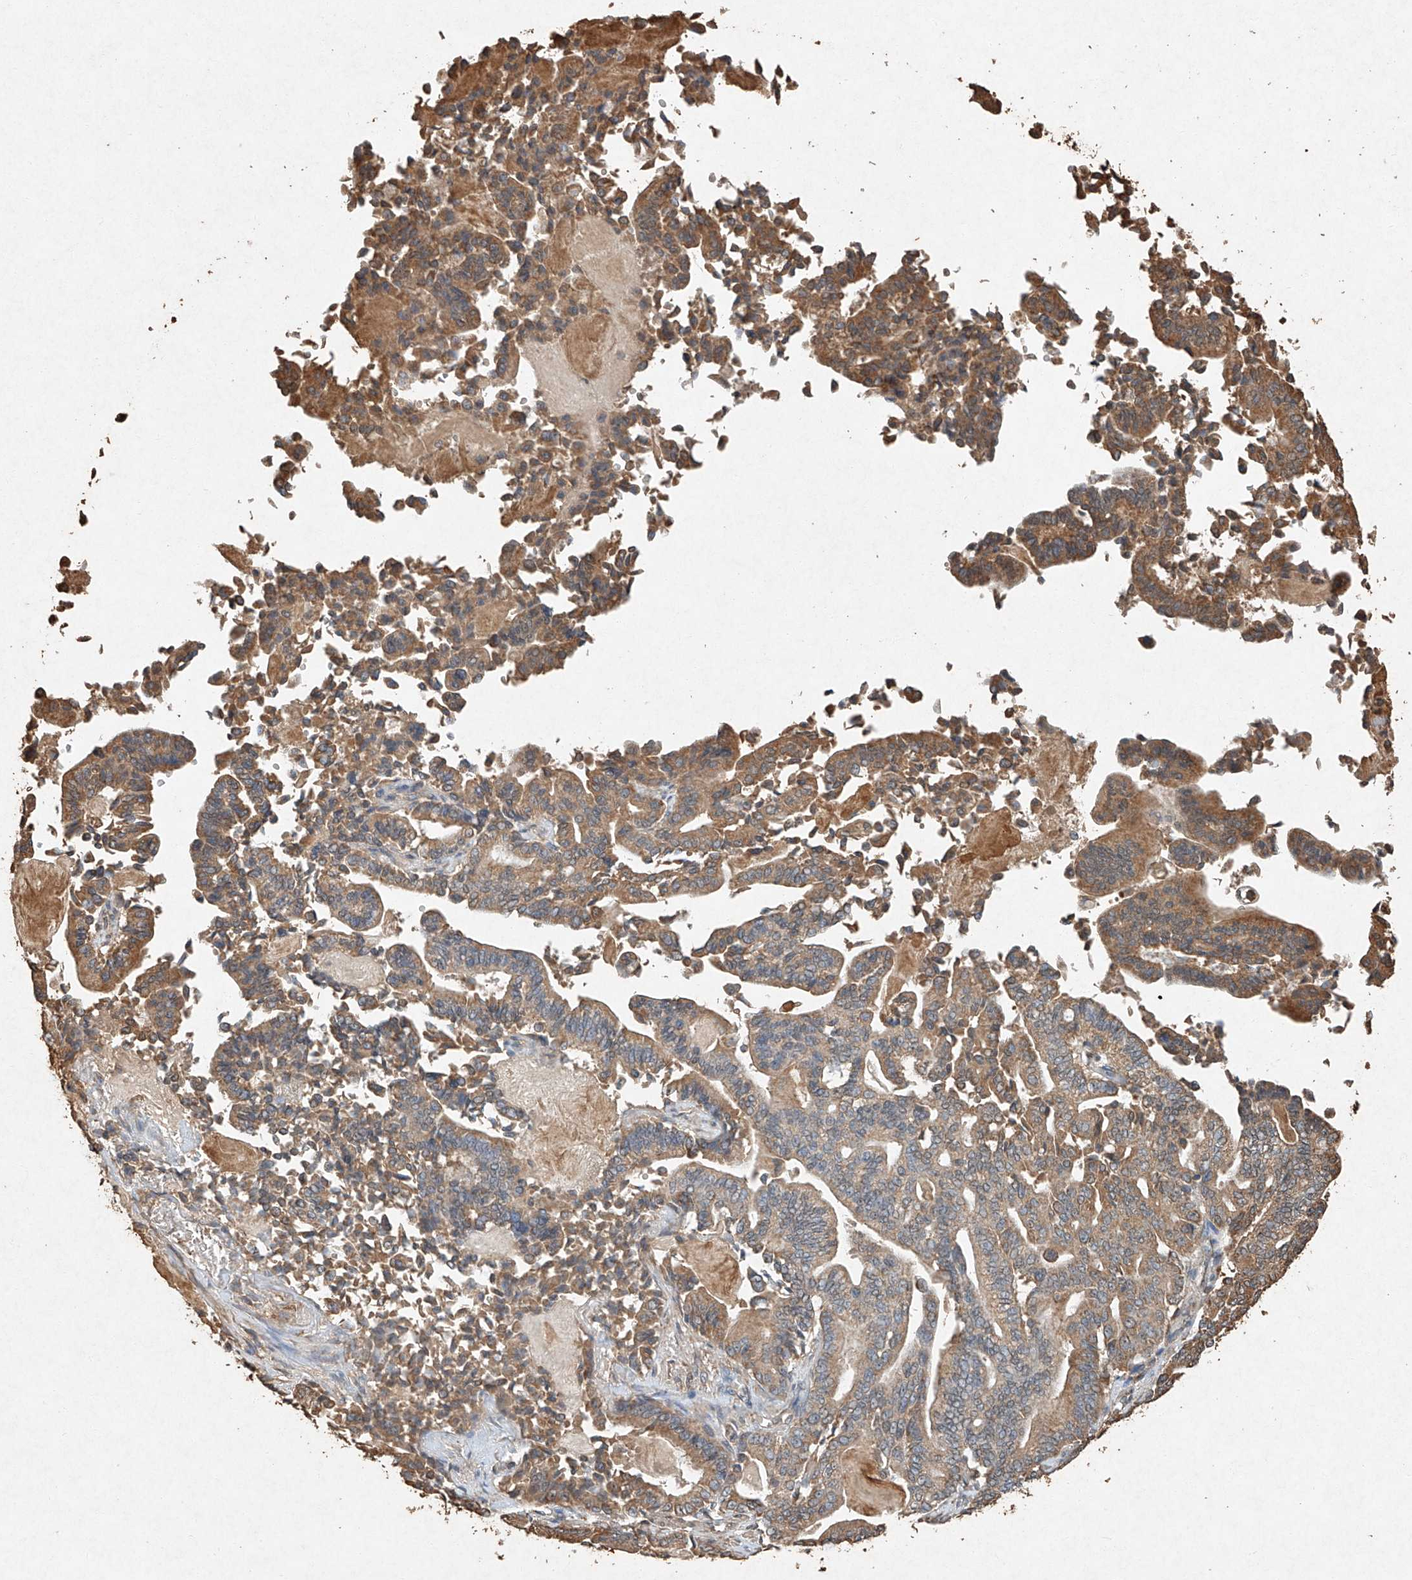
{"staining": {"intensity": "moderate", "quantity": "25%-75%", "location": "cytoplasmic/membranous"}, "tissue": "pancreatic cancer", "cell_type": "Tumor cells", "image_type": "cancer", "snomed": [{"axis": "morphology", "description": "Normal tissue, NOS"}, {"axis": "morphology", "description": "Adenocarcinoma, NOS"}, {"axis": "topography", "description": "Pancreas"}], "caption": "IHC image of pancreatic cancer (adenocarcinoma) stained for a protein (brown), which exhibits medium levels of moderate cytoplasmic/membranous expression in approximately 25%-75% of tumor cells.", "gene": "STK3", "patient": {"sex": "male", "age": 63}}